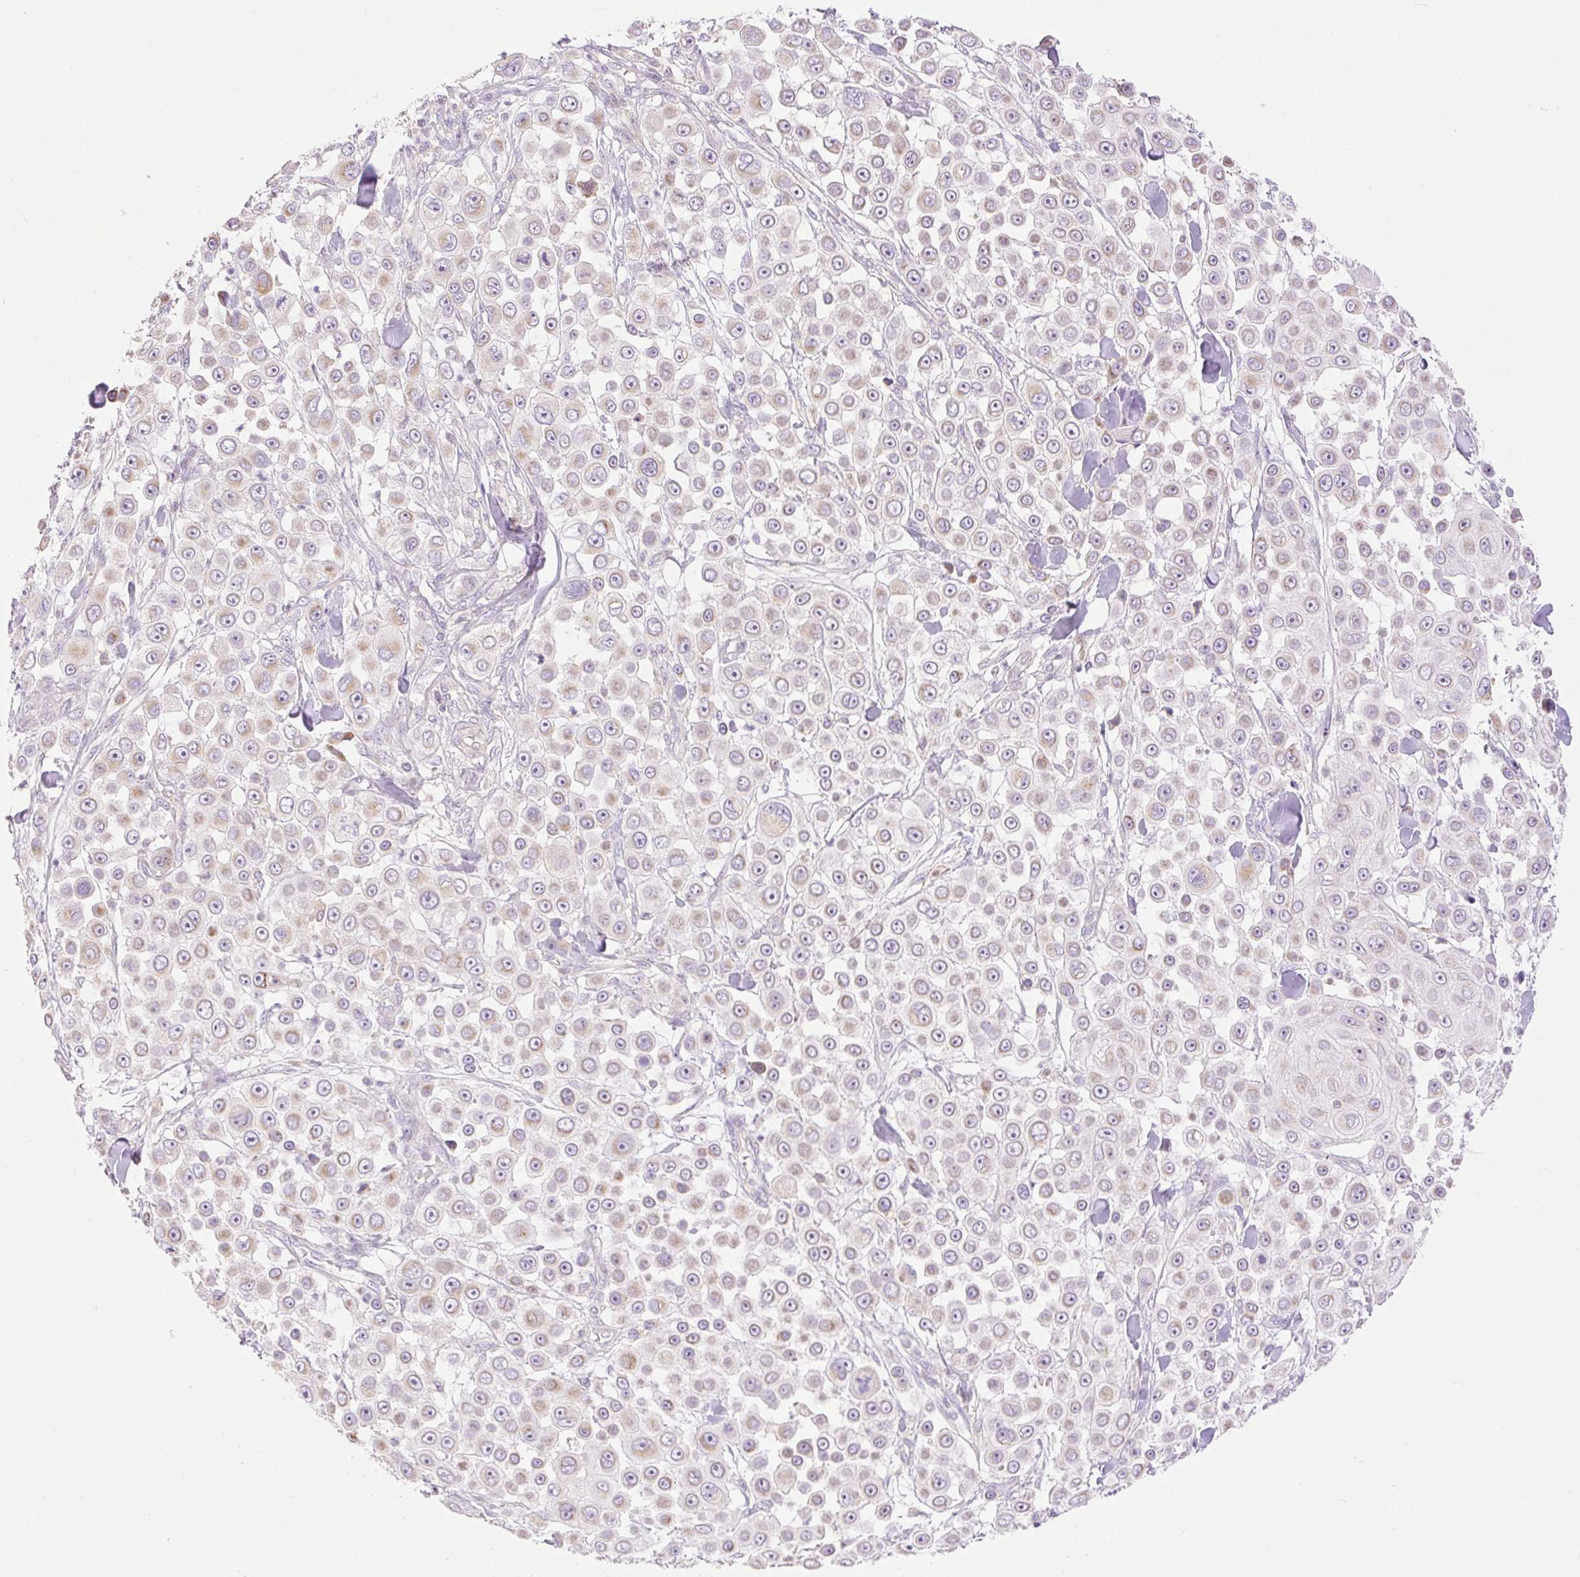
{"staining": {"intensity": "weak", "quantity": "25%-75%", "location": "cytoplasmic/membranous"}, "tissue": "skin cancer", "cell_type": "Tumor cells", "image_type": "cancer", "snomed": [{"axis": "morphology", "description": "Squamous cell carcinoma, NOS"}, {"axis": "topography", "description": "Skin"}], "caption": "Brown immunohistochemical staining in human skin squamous cell carcinoma demonstrates weak cytoplasmic/membranous positivity in about 25%-75% of tumor cells. (brown staining indicates protein expression, while blue staining denotes nuclei).", "gene": "VPS25", "patient": {"sex": "male", "age": 67}}